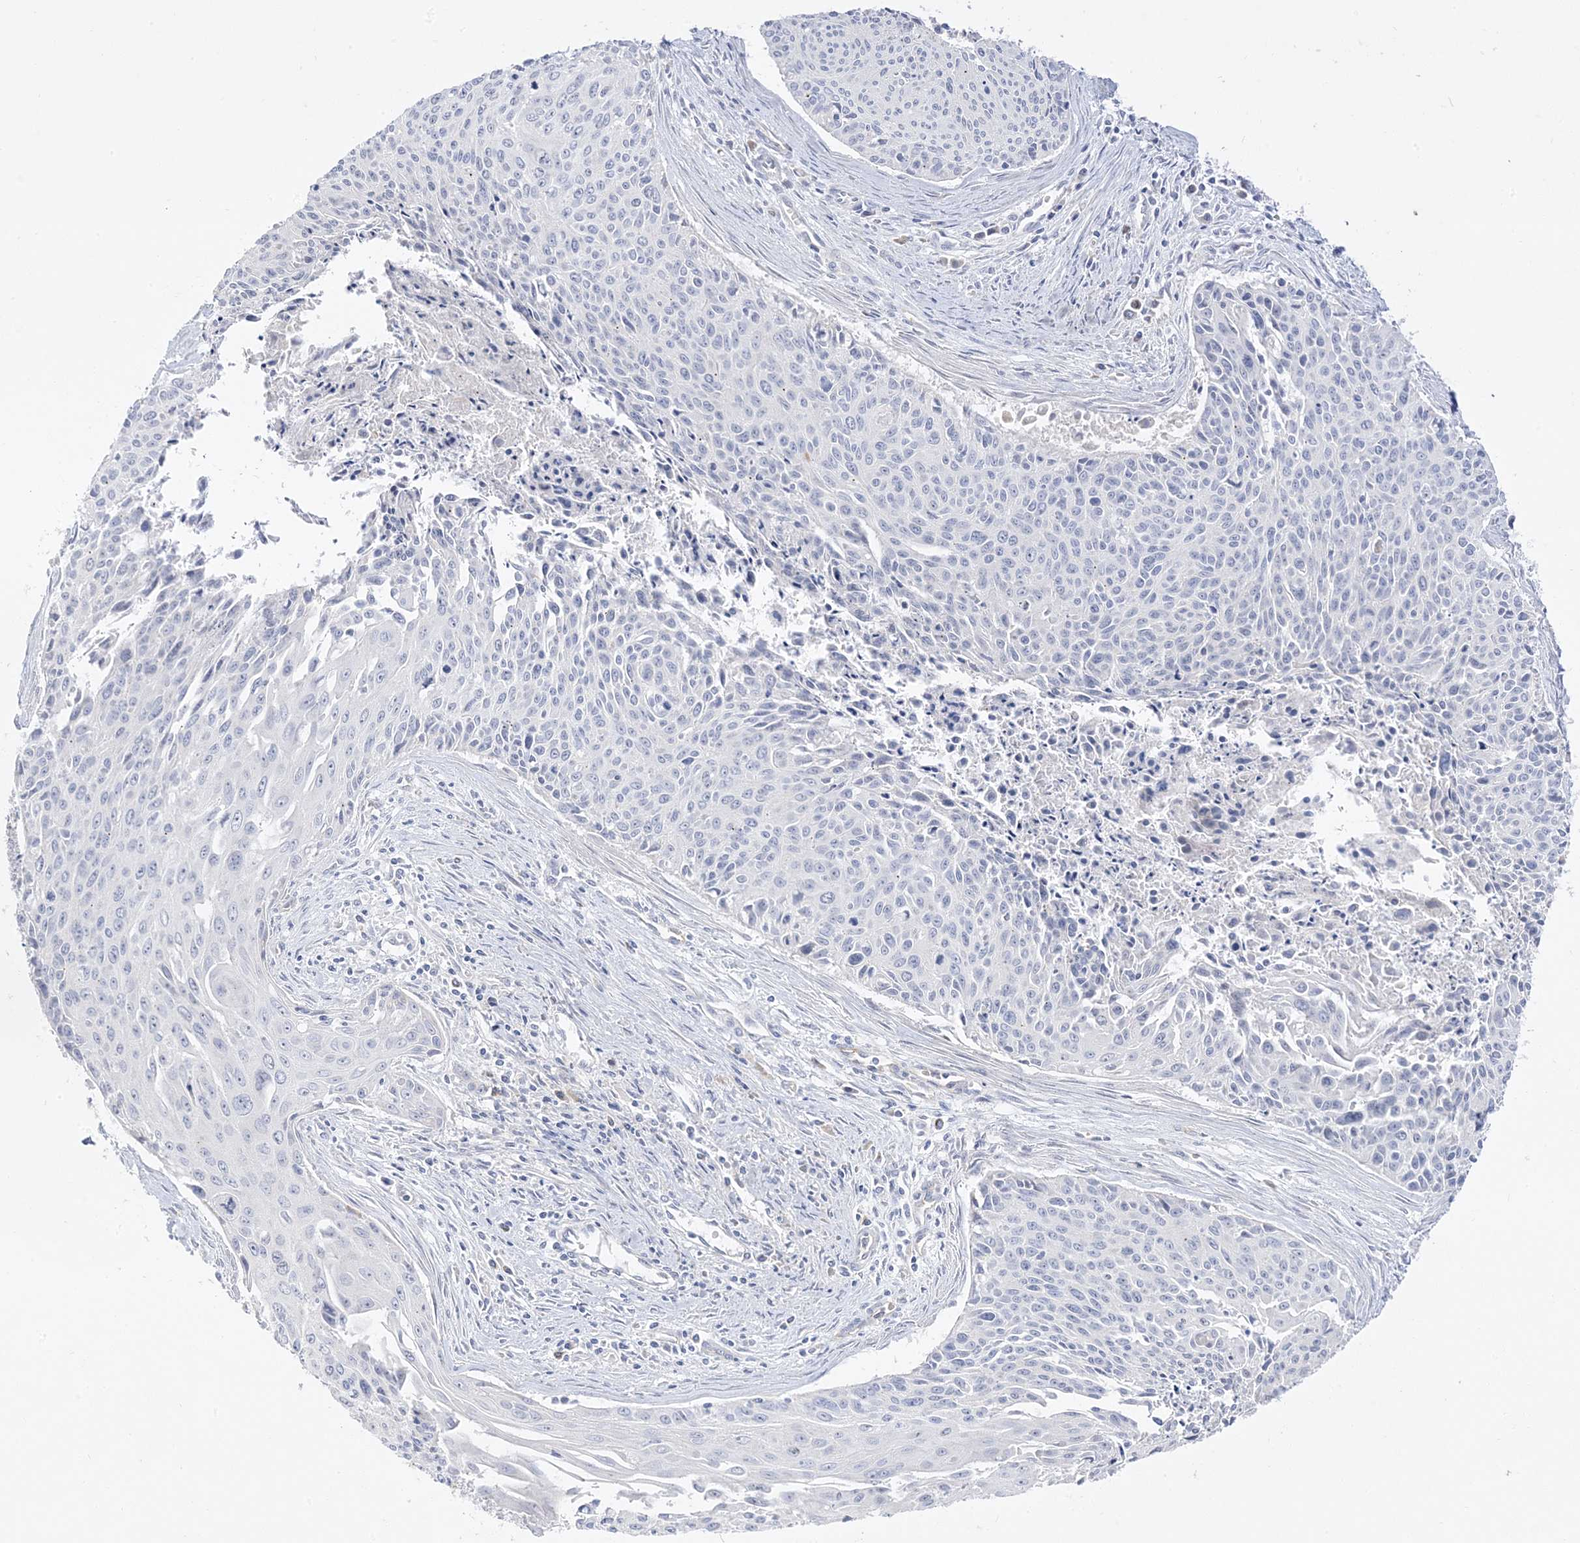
{"staining": {"intensity": "negative", "quantity": "none", "location": "none"}, "tissue": "cervical cancer", "cell_type": "Tumor cells", "image_type": "cancer", "snomed": [{"axis": "morphology", "description": "Squamous cell carcinoma, NOS"}, {"axis": "topography", "description": "Cervix"}], "caption": "Human squamous cell carcinoma (cervical) stained for a protein using immunohistochemistry reveals no expression in tumor cells.", "gene": "TRANK1", "patient": {"sex": "female", "age": 55}}